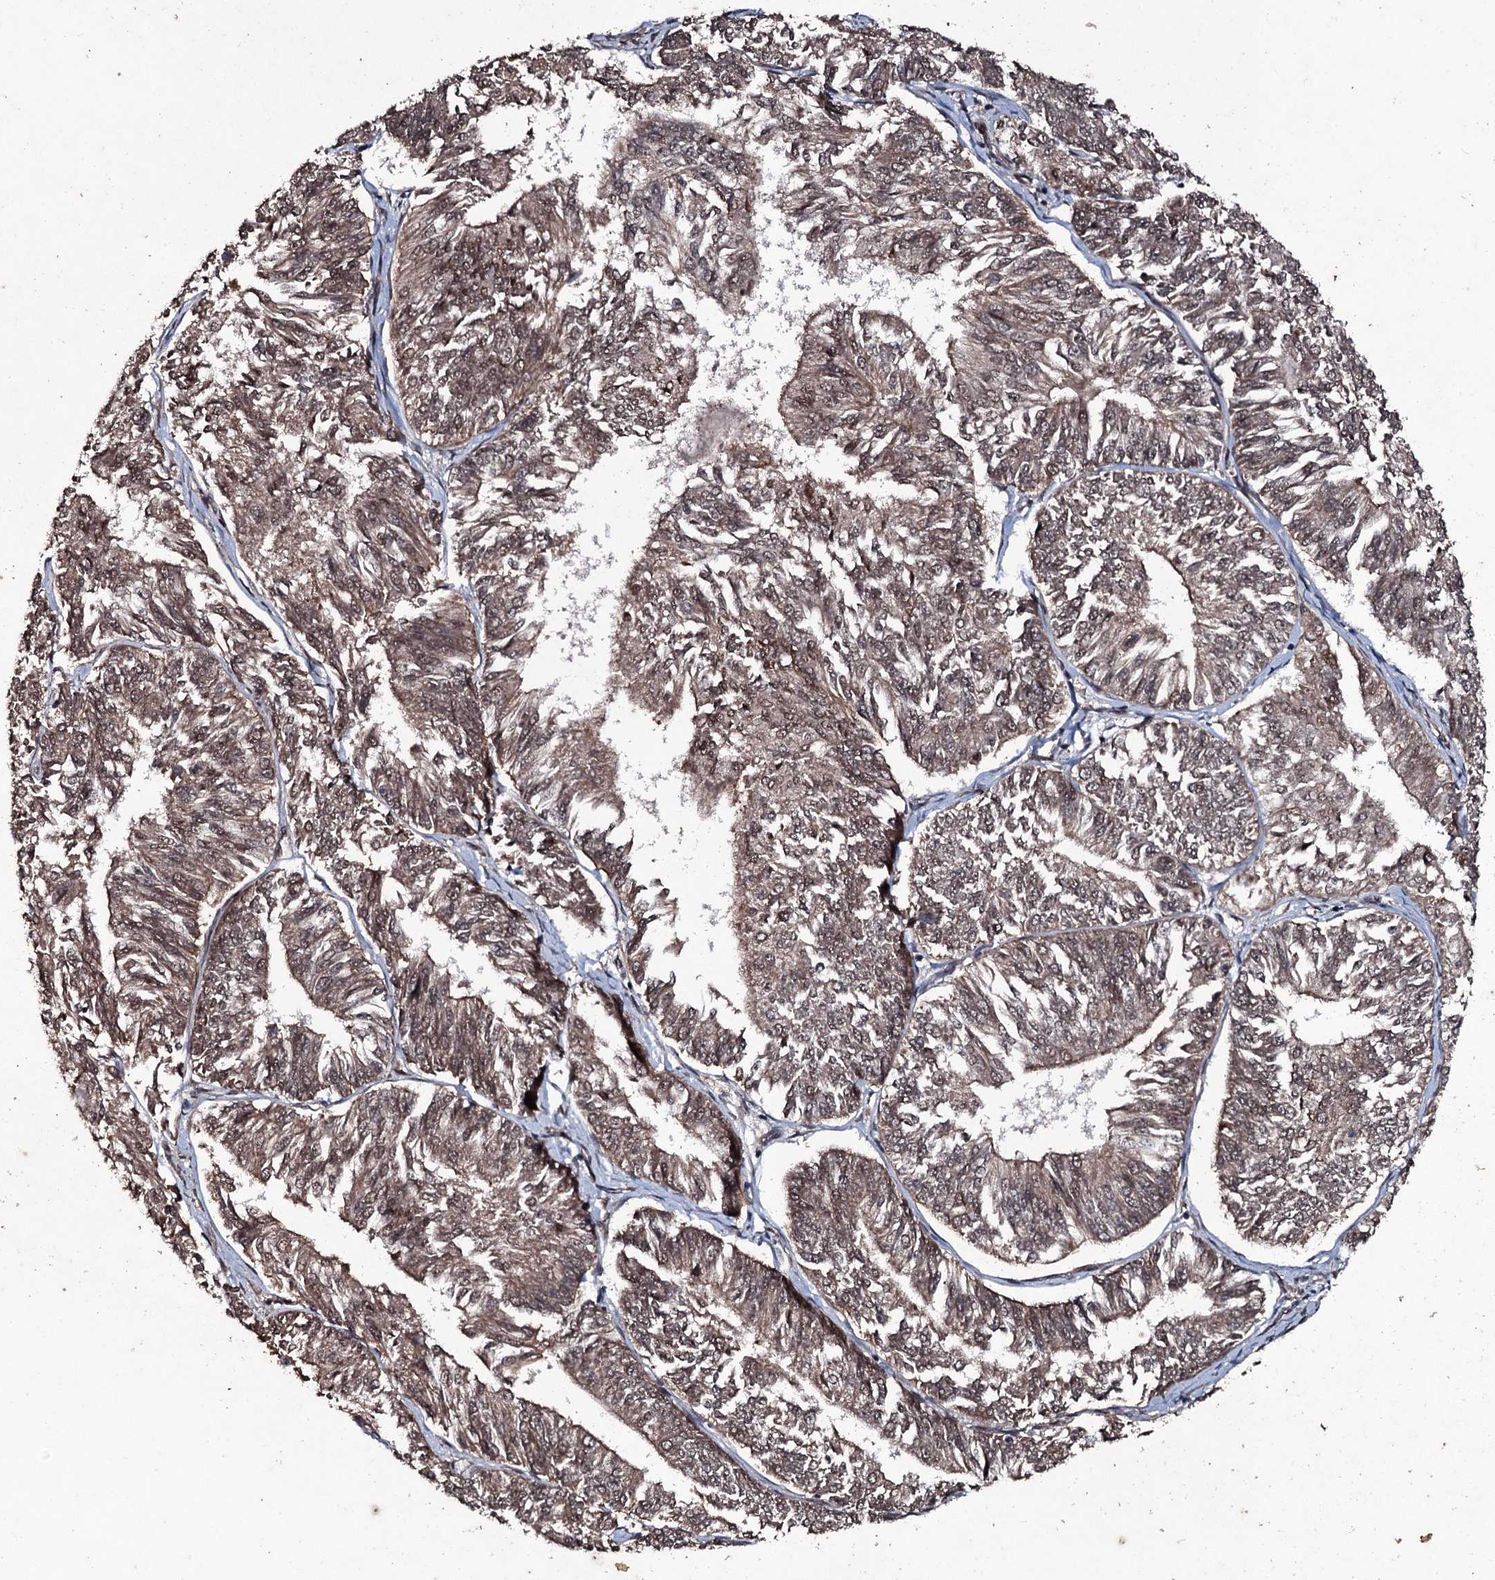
{"staining": {"intensity": "moderate", "quantity": ">75%", "location": "cytoplasmic/membranous,nuclear"}, "tissue": "endometrial cancer", "cell_type": "Tumor cells", "image_type": "cancer", "snomed": [{"axis": "morphology", "description": "Adenocarcinoma, NOS"}, {"axis": "topography", "description": "Endometrium"}], "caption": "IHC (DAB) staining of adenocarcinoma (endometrial) displays moderate cytoplasmic/membranous and nuclear protein positivity in approximately >75% of tumor cells.", "gene": "MRPS31", "patient": {"sex": "female", "age": 58}}